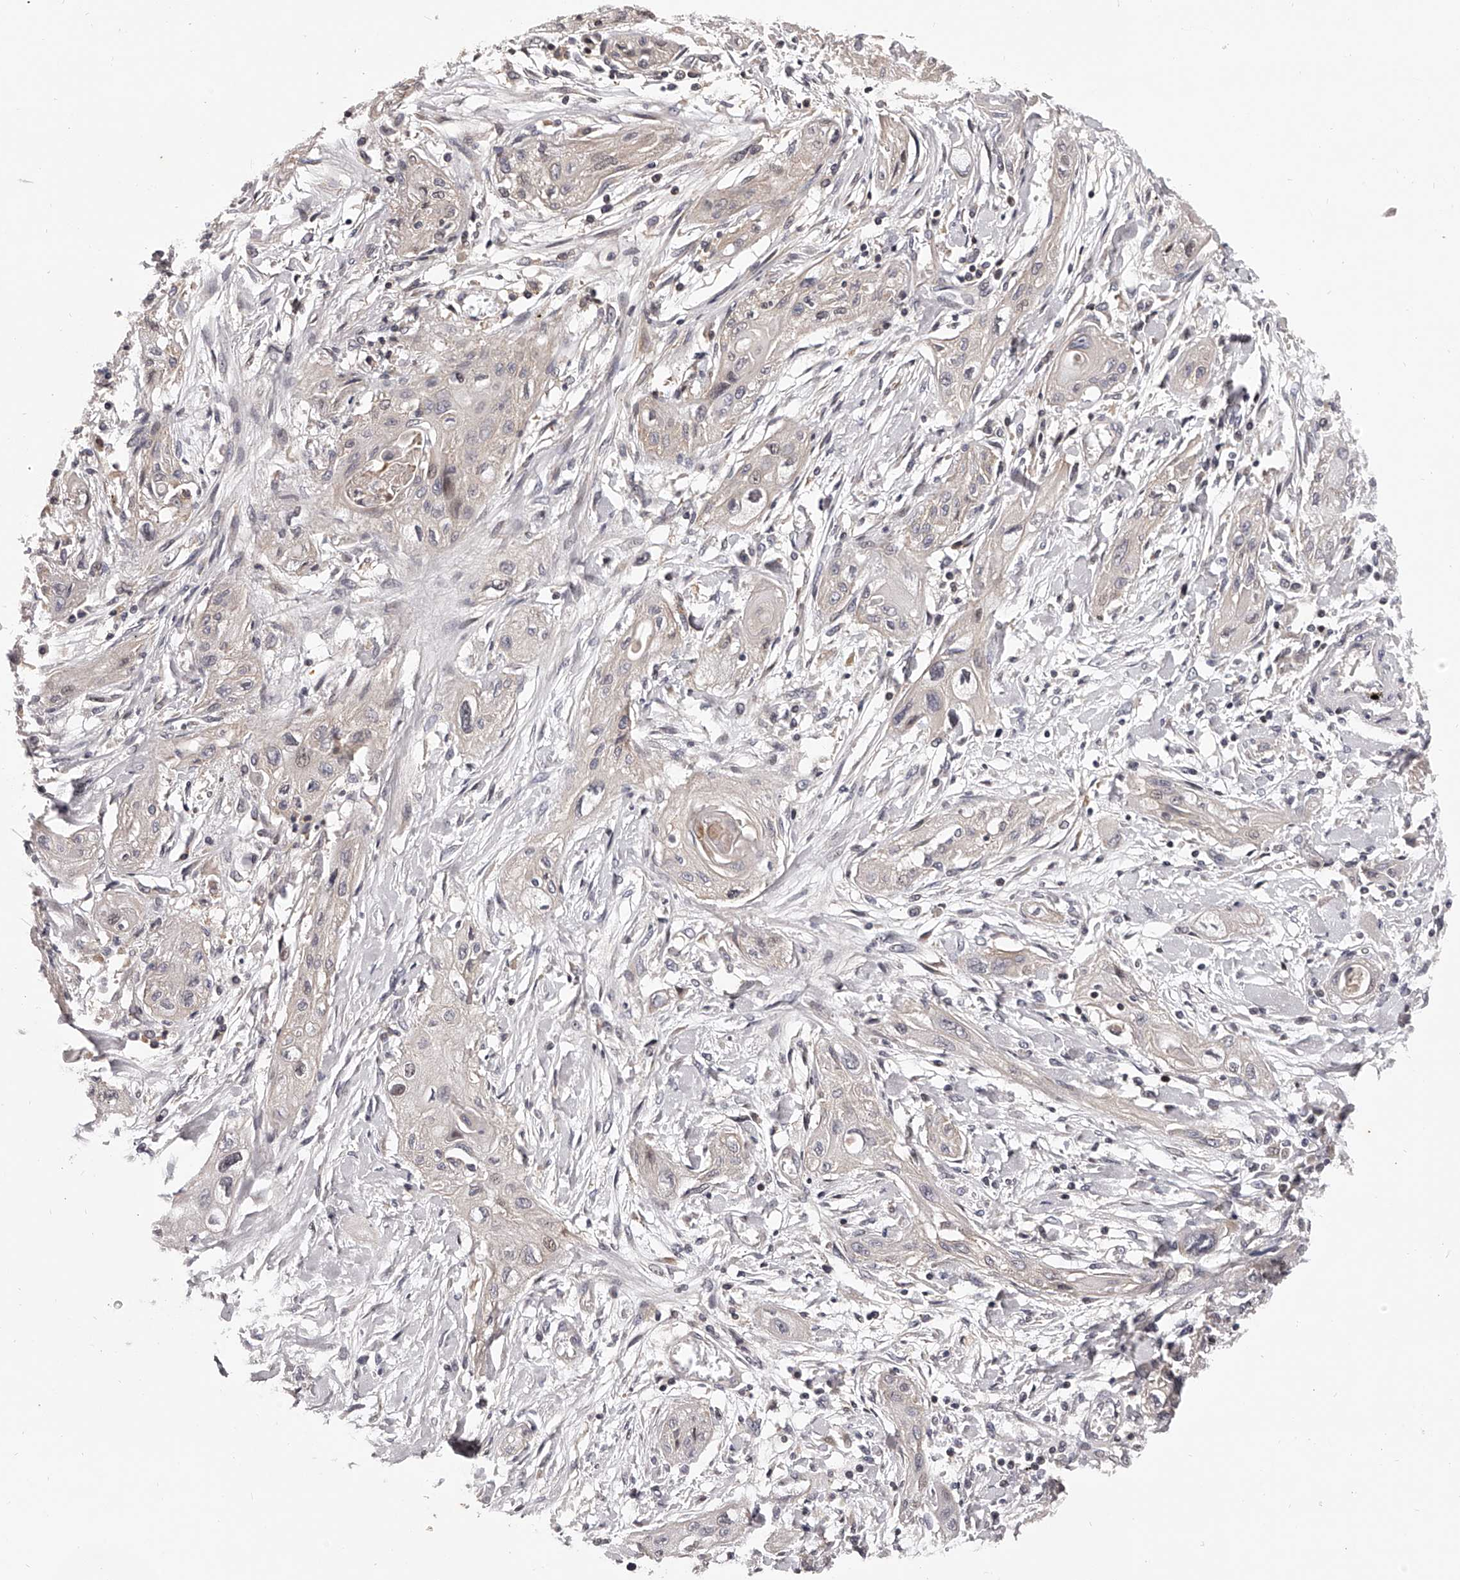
{"staining": {"intensity": "weak", "quantity": "<25%", "location": "cytoplasmic/membranous"}, "tissue": "lung cancer", "cell_type": "Tumor cells", "image_type": "cancer", "snomed": [{"axis": "morphology", "description": "Squamous cell carcinoma, NOS"}, {"axis": "topography", "description": "Lung"}], "caption": "Immunohistochemistry (IHC) image of human squamous cell carcinoma (lung) stained for a protein (brown), which exhibits no positivity in tumor cells.", "gene": "PFDN2", "patient": {"sex": "female", "age": 47}}